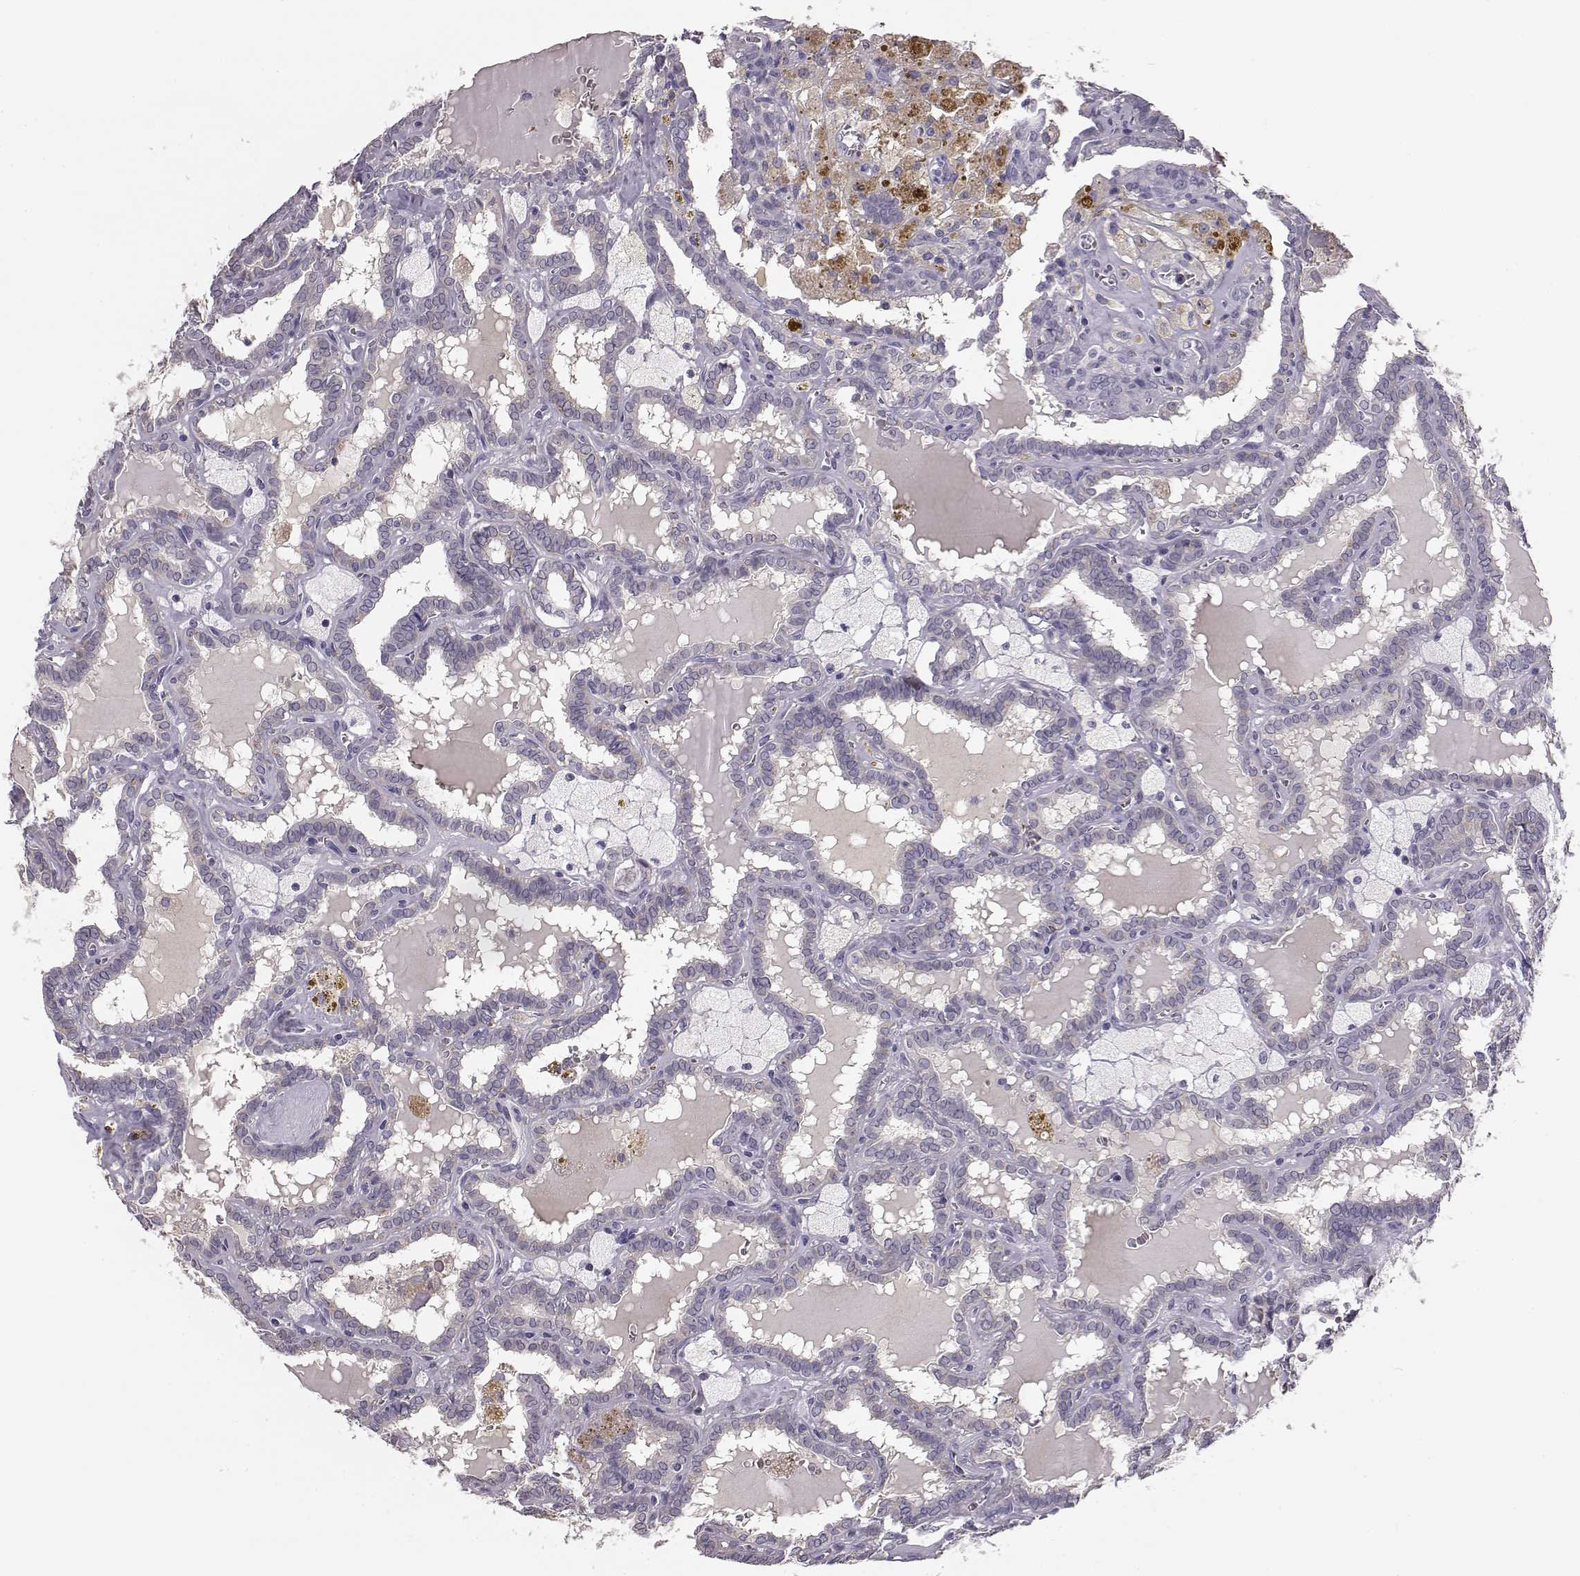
{"staining": {"intensity": "negative", "quantity": "none", "location": "none"}, "tissue": "thyroid cancer", "cell_type": "Tumor cells", "image_type": "cancer", "snomed": [{"axis": "morphology", "description": "Papillary adenocarcinoma, NOS"}, {"axis": "topography", "description": "Thyroid gland"}], "caption": "Immunohistochemistry (IHC) of human thyroid cancer (papillary adenocarcinoma) shows no staining in tumor cells.", "gene": "BFSP2", "patient": {"sex": "female", "age": 39}}